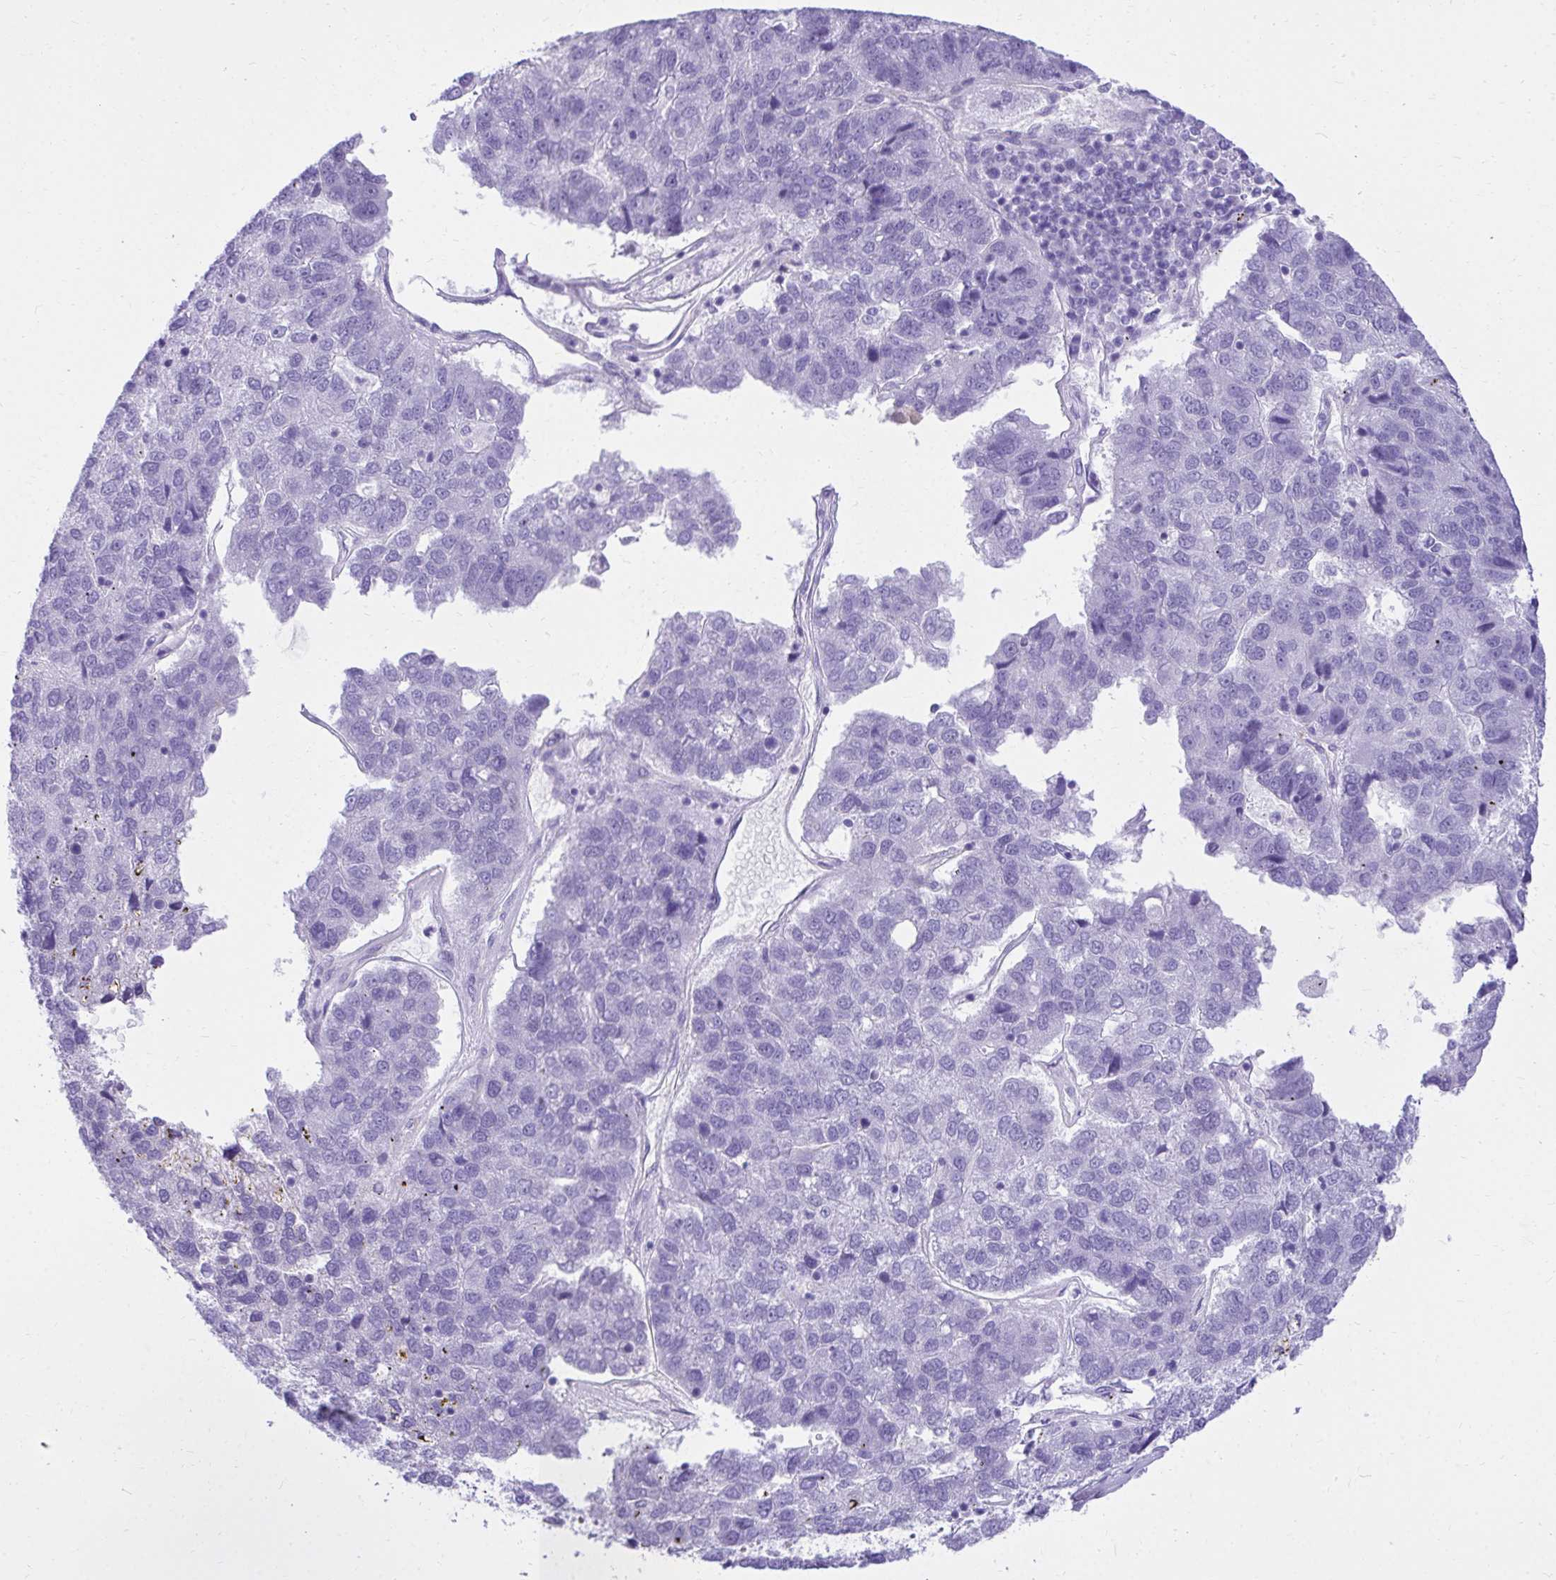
{"staining": {"intensity": "negative", "quantity": "none", "location": "none"}, "tissue": "pancreatic cancer", "cell_type": "Tumor cells", "image_type": "cancer", "snomed": [{"axis": "morphology", "description": "Adenocarcinoma, NOS"}, {"axis": "topography", "description": "Pancreas"}], "caption": "Tumor cells show no significant positivity in pancreatic adenocarcinoma.", "gene": "PELI3", "patient": {"sex": "female", "age": 61}}